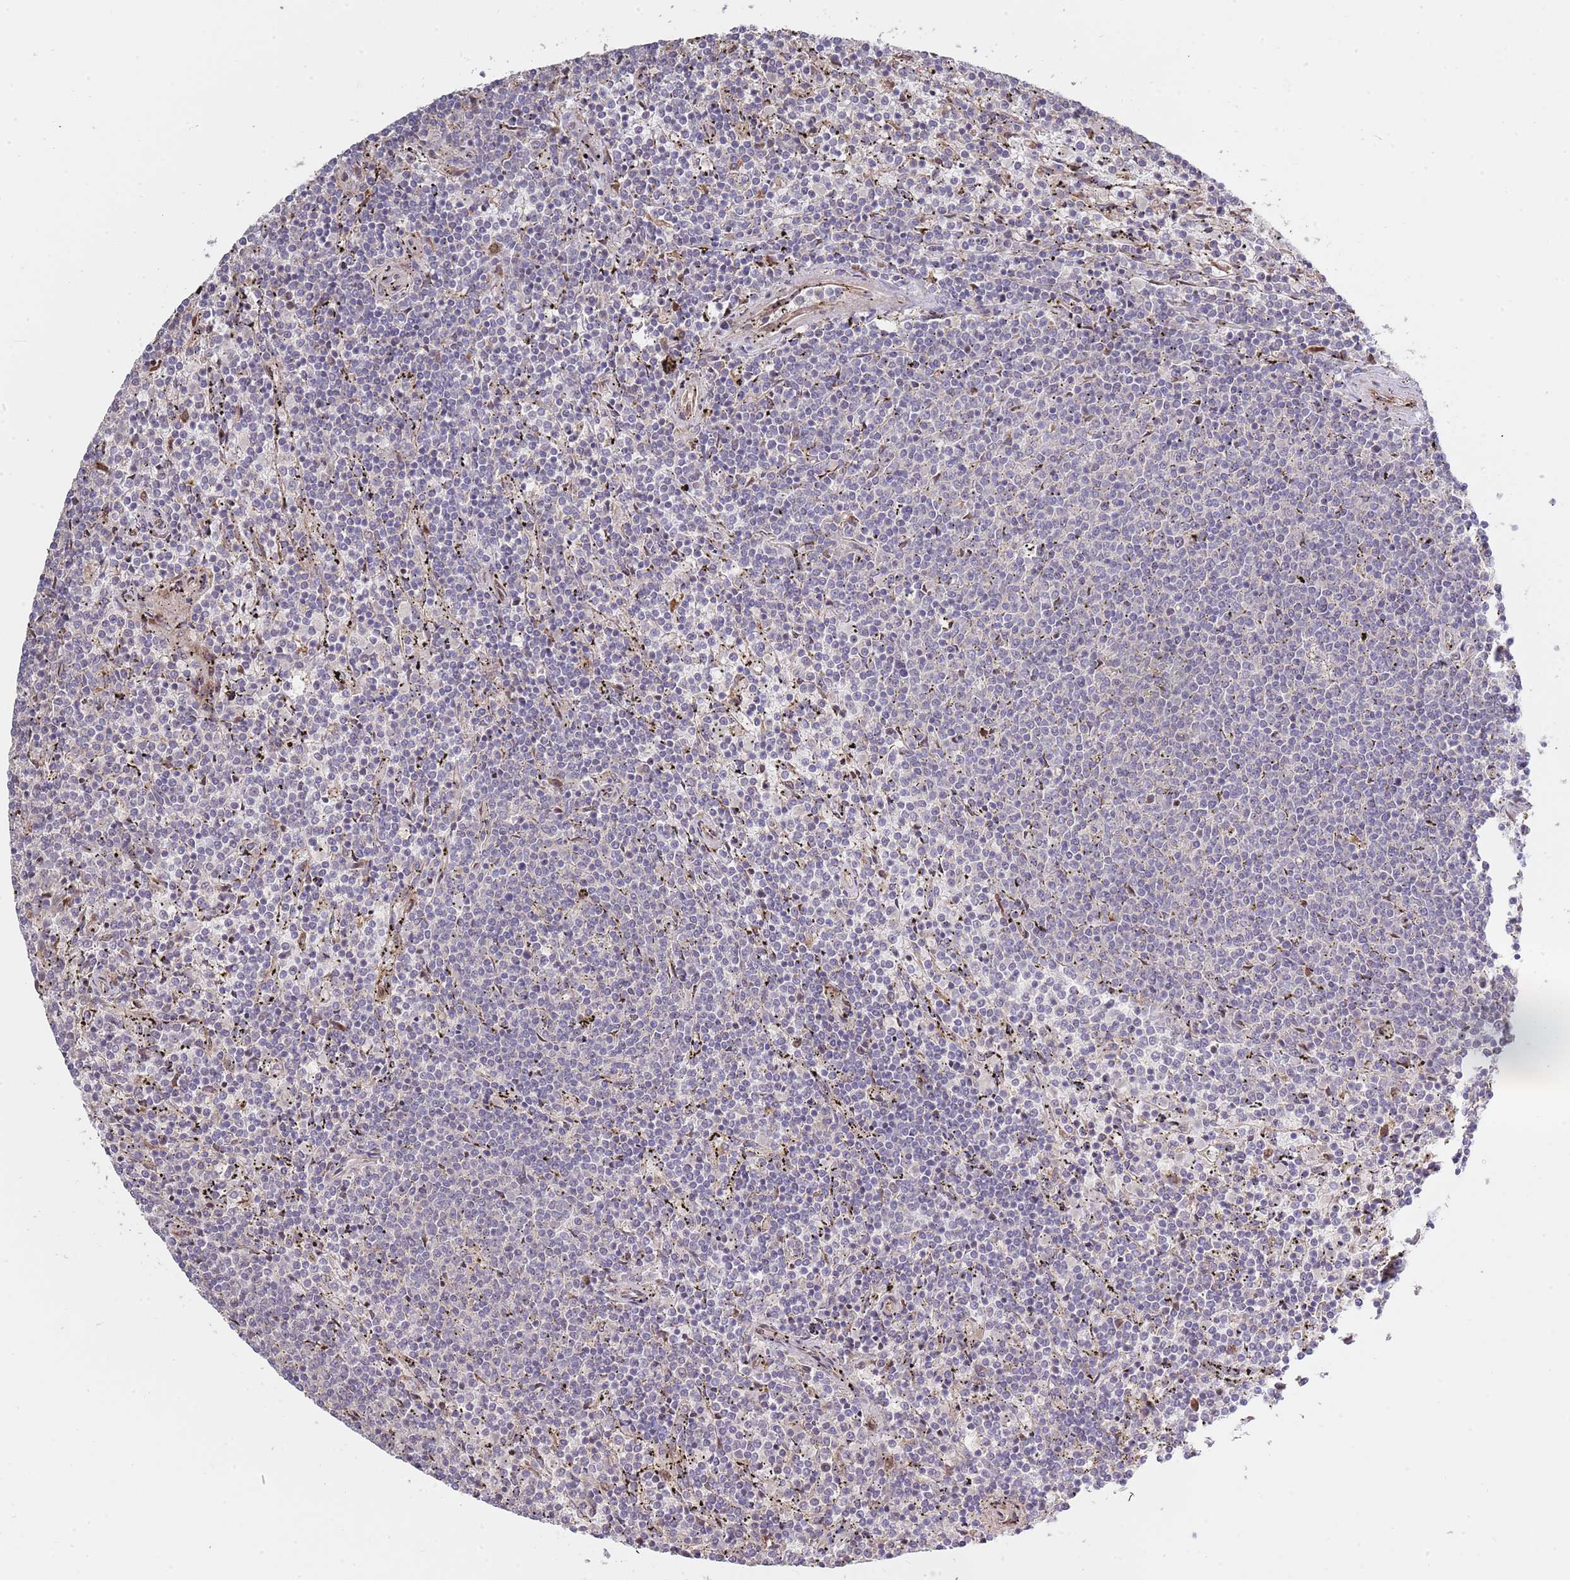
{"staining": {"intensity": "negative", "quantity": "none", "location": "none"}, "tissue": "lymphoma", "cell_type": "Tumor cells", "image_type": "cancer", "snomed": [{"axis": "morphology", "description": "Malignant lymphoma, non-Hodgkin's type, Low grade"}, {"axis": "topography", "description": "Spleen"}], "caption": "Micrograph shows no protein positivity in tumor cells of low-grade malignant lymphoma, non-Hodgkin's type tissue.", "gene": "SYNDIG1L", "patient": {"sex": "female", "age": 50}}